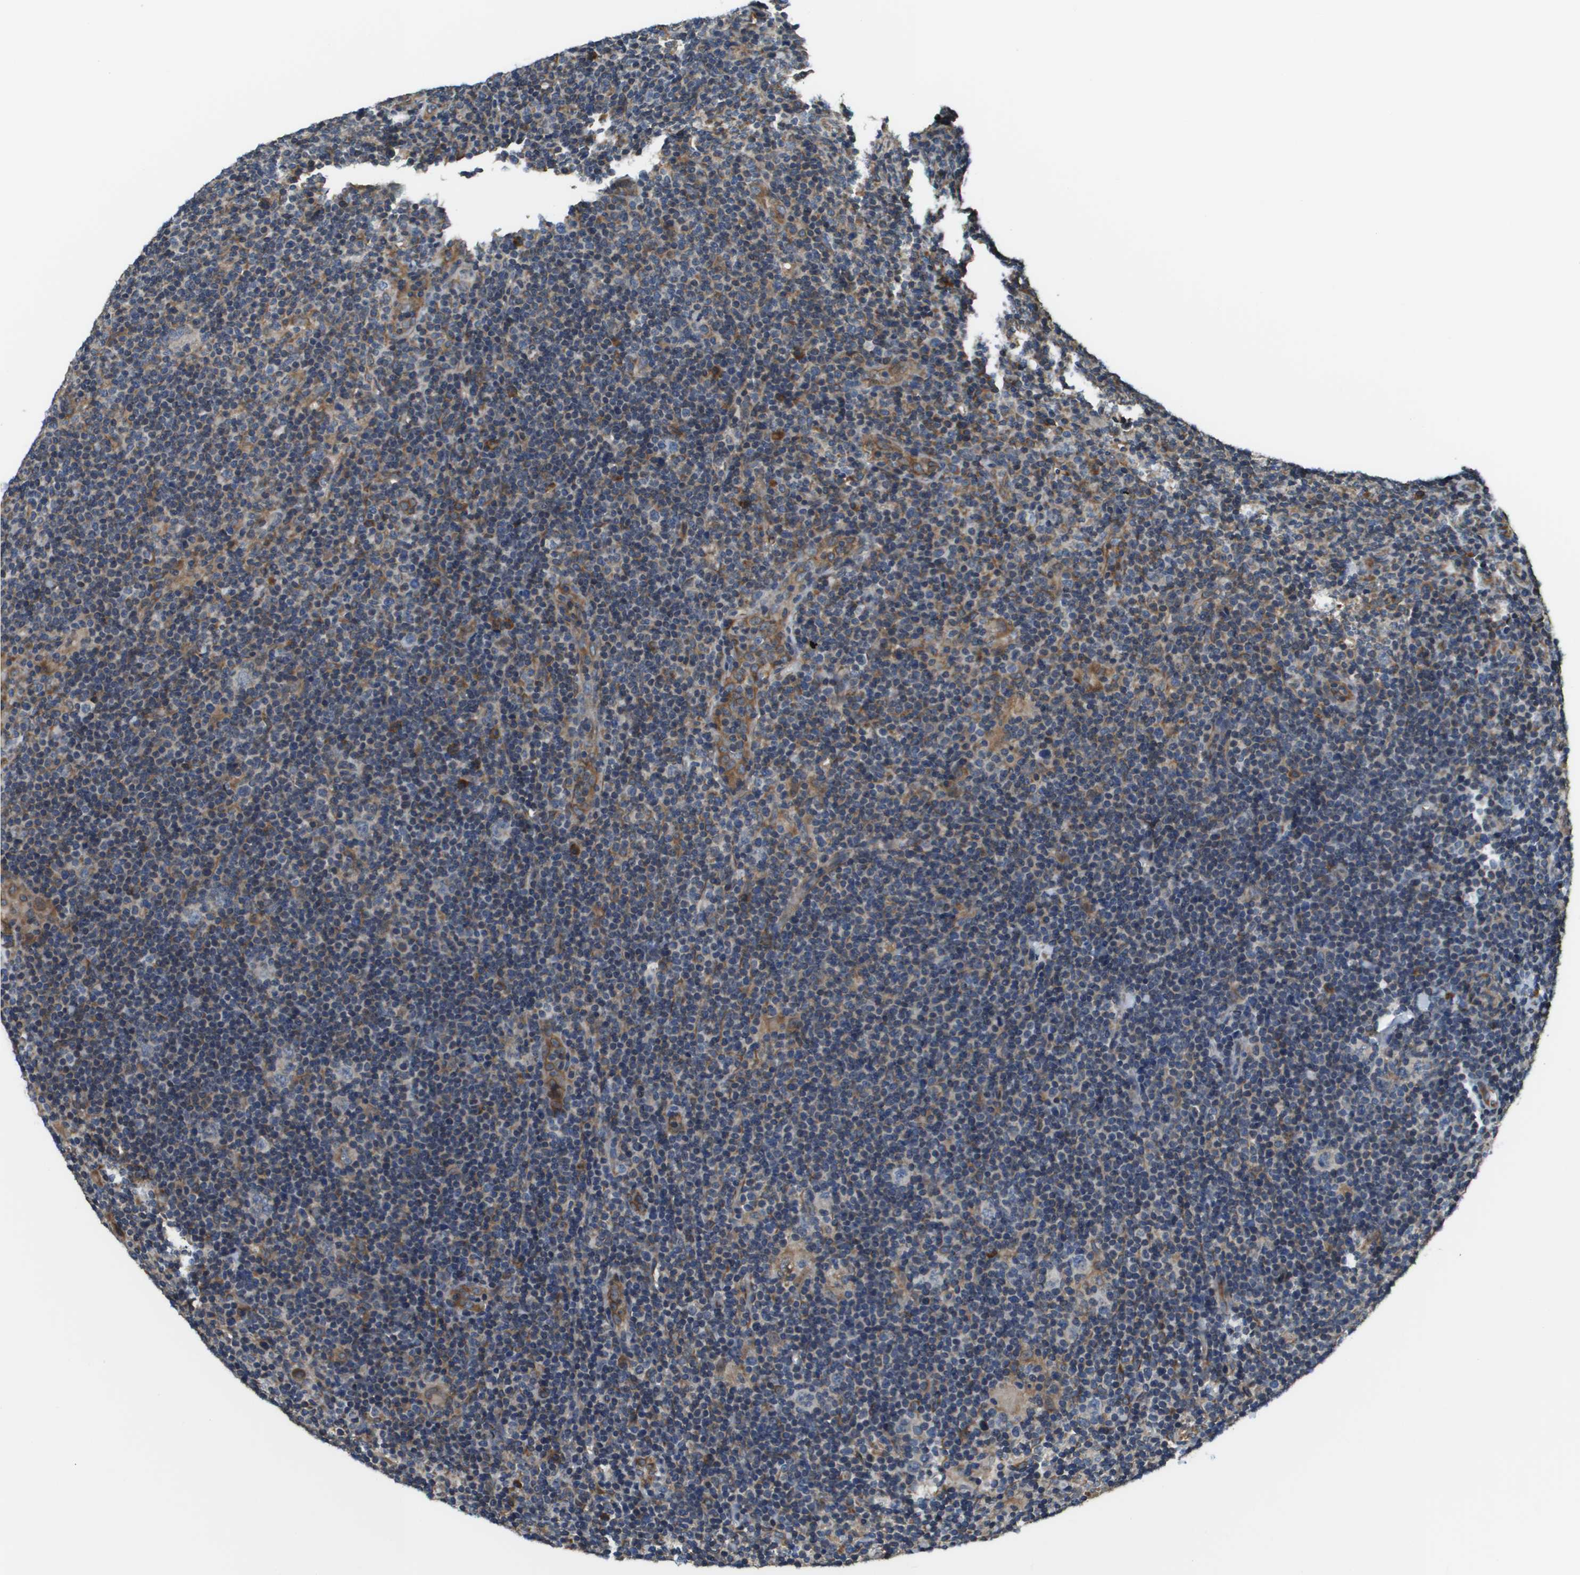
{"staining": {"intensity": "moderate", "quantity": "<25%", "location": "cytoplasmic/membranous"}, "tissue": "lymphoma", "cell_type": "Tumor cells", "image_type": "cancer", "snomed": [{"axis": "morphology", "description": "Hodgkin's disease, NOS"}, {"axis": "topography", "description": "Lymph node"}], "caption": "Moderate cytoplasmic/membranous protein positivity is seen in about <25% of tumor cells in lymphoma.", "gene": "SEC62", "patient": {"sex": "female", "age": 57}}